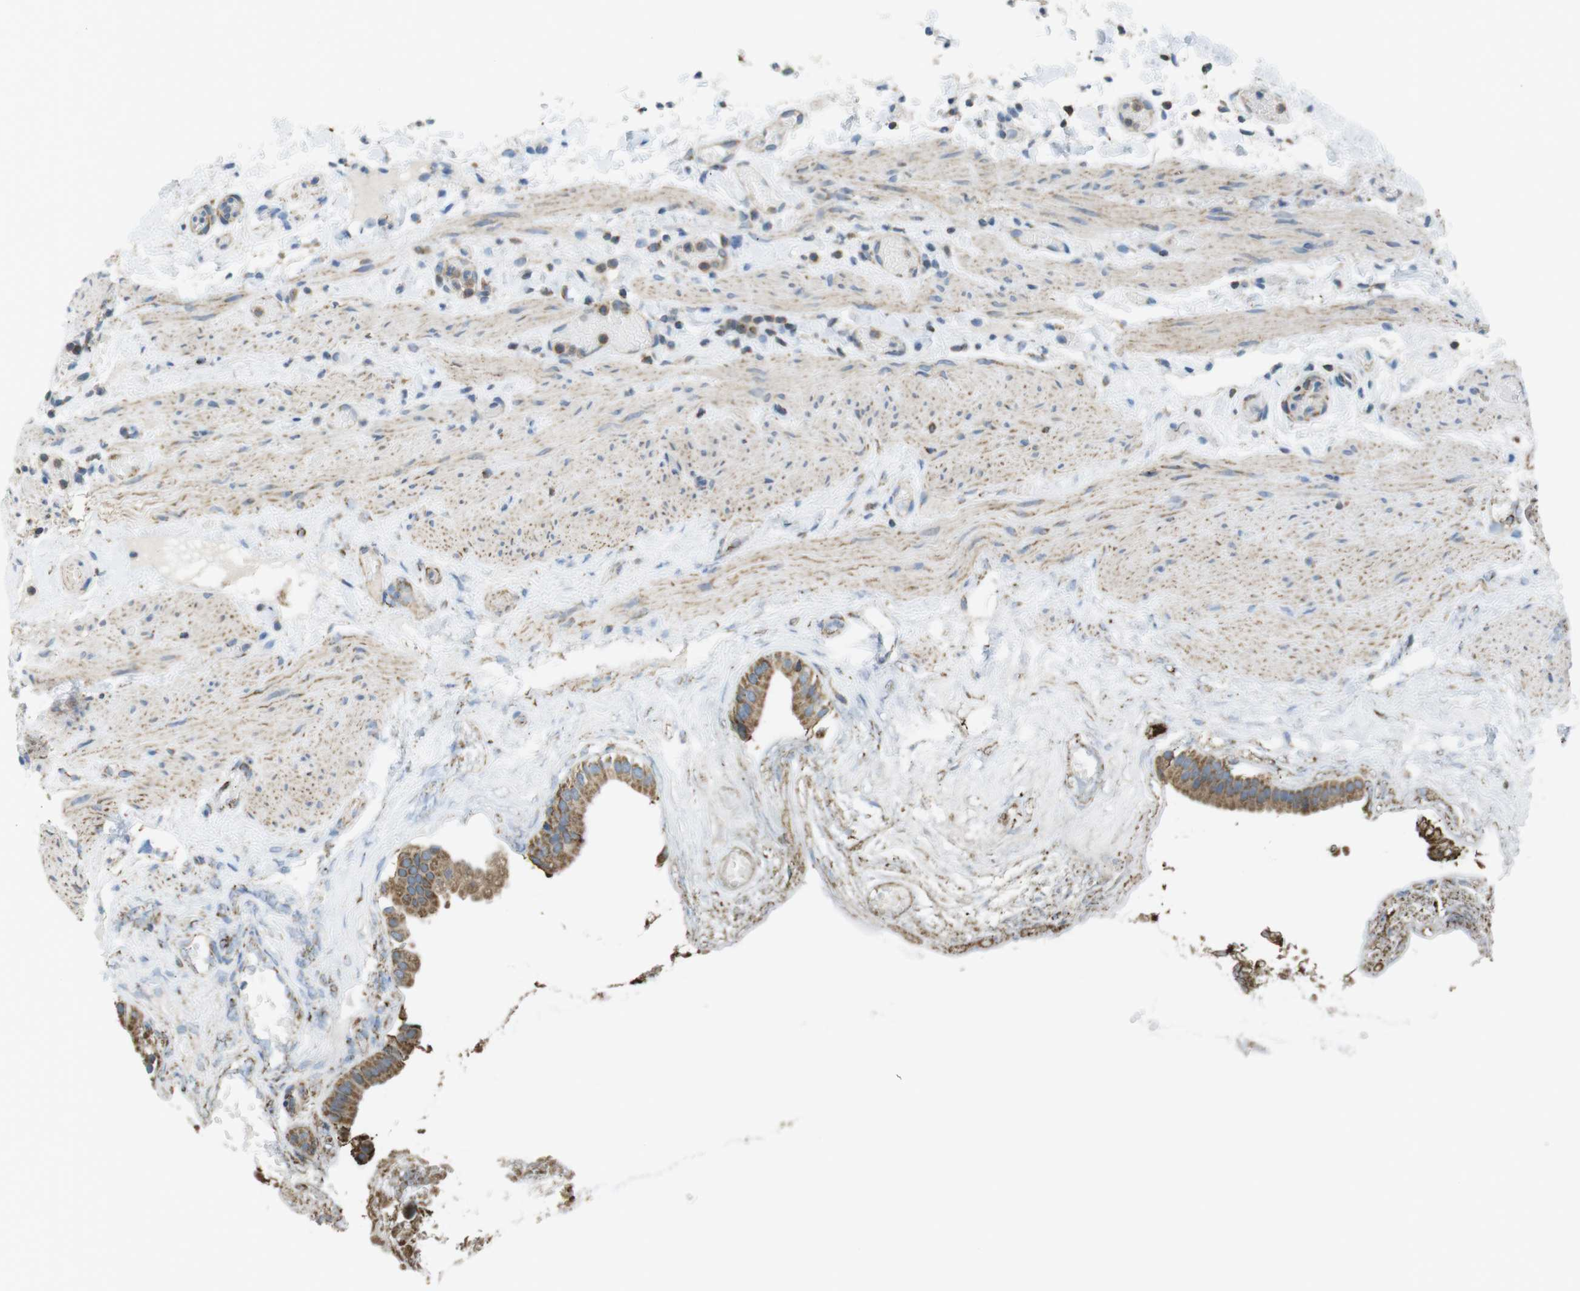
{"staining": {"intensity": "moderate", "quantity": ">75%", "location": "cytoplasmic/membranous"}, "tissue": "gallbladder", "cell_type": "Glandular cells", "image_type": "normal", "snomed": [{"axis": "morphology", "description": "Normal tissue, NOS"}, {"axis": "topography", "description": "Gallbladder"}], "caption": "Brown immunohistochemical staining in unremarkable human gallbladder shows moderate cytoplasmic/membranous positivity in approximately >75% of glandular cells.", "gene": "GRIK1", "patient": {"sex": "female", "age": 26}}